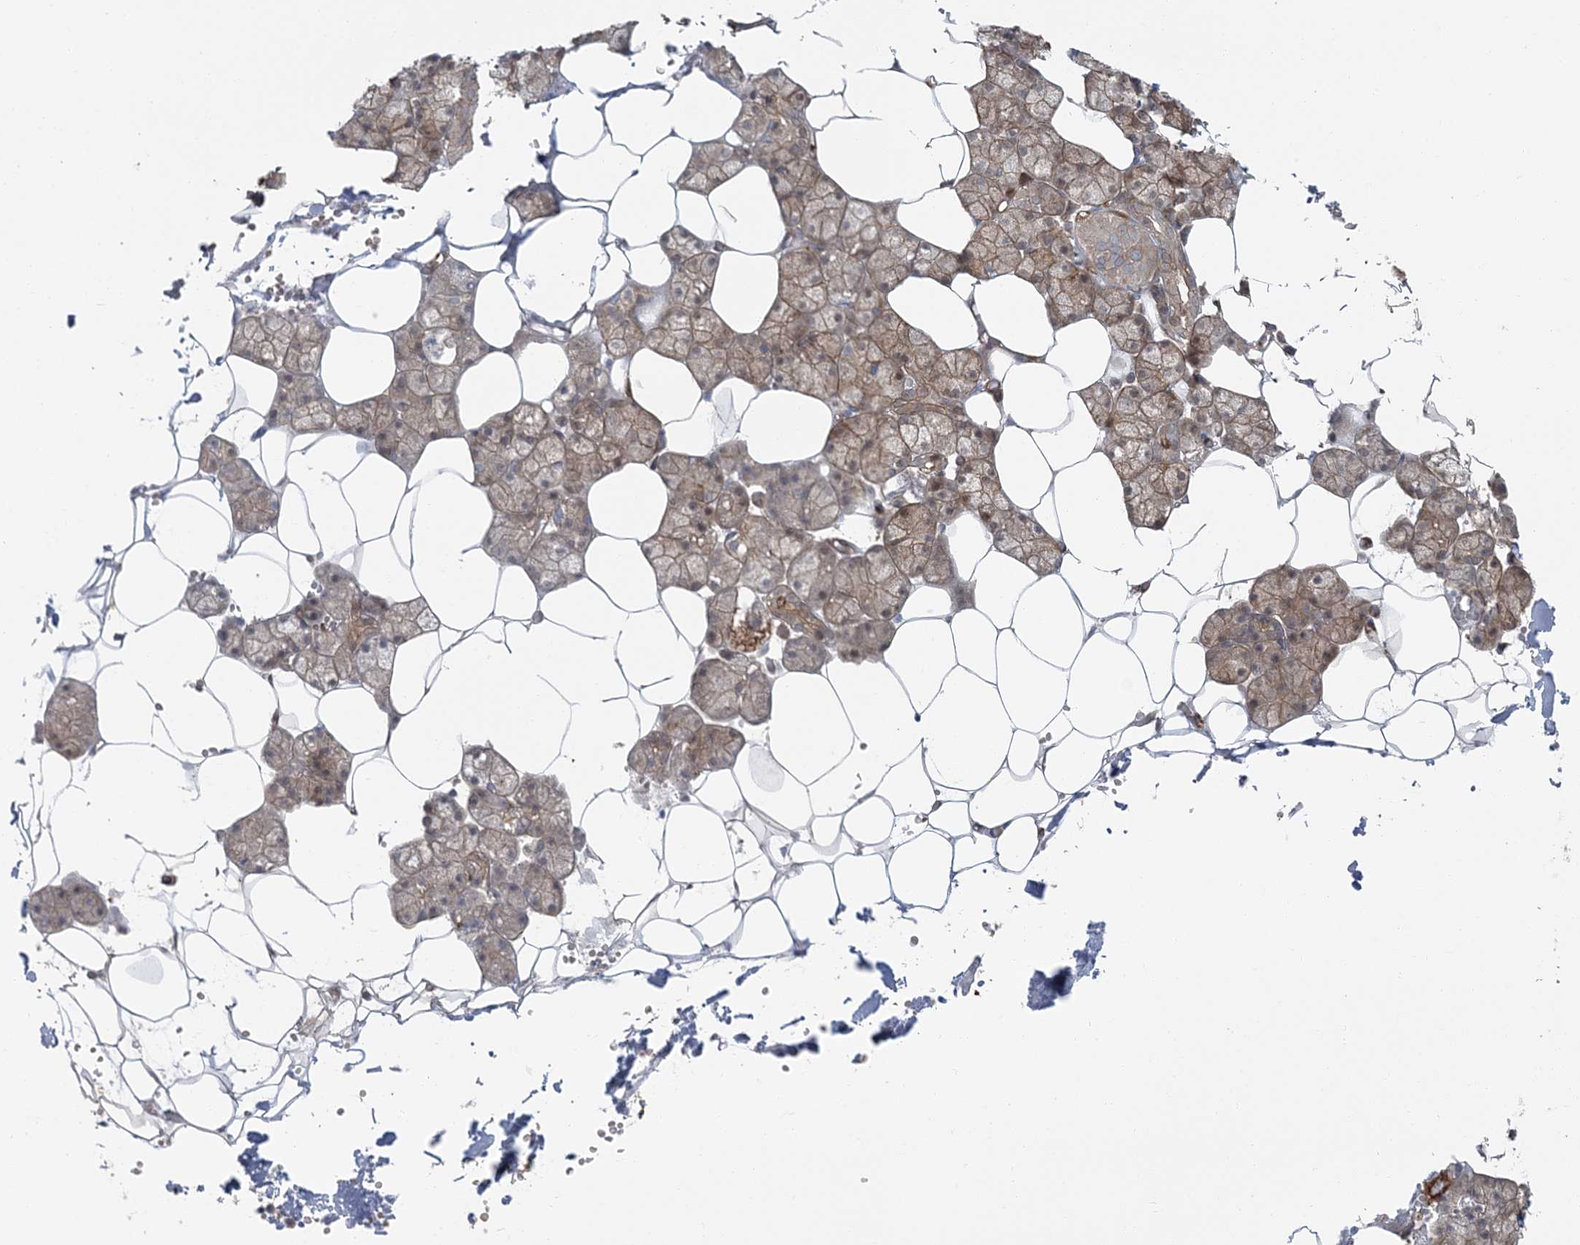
{"staining": {"intensity": "moderate", "quantity": "25%-75%", "location": "cytoplasmic/membranous"}, "tissue": "salivary gland", "cell_type": "Glandular cells", "image_type": "normal", "snomed": [{"axis": "morphology", "description": "Normal tissue, NOS"}, {"axis": "topography", "description": "Salivary gland"}], "caption": "Unremarkable salivary gland displays moderate cytoplasmic/membranous expression in approximately 25%-75% of glandular cells (brown staining indicates protein expression, while blue staining denotes nuclei)..", "gene": "RGCC", "patient": {"sex": "male", "age": 62}}